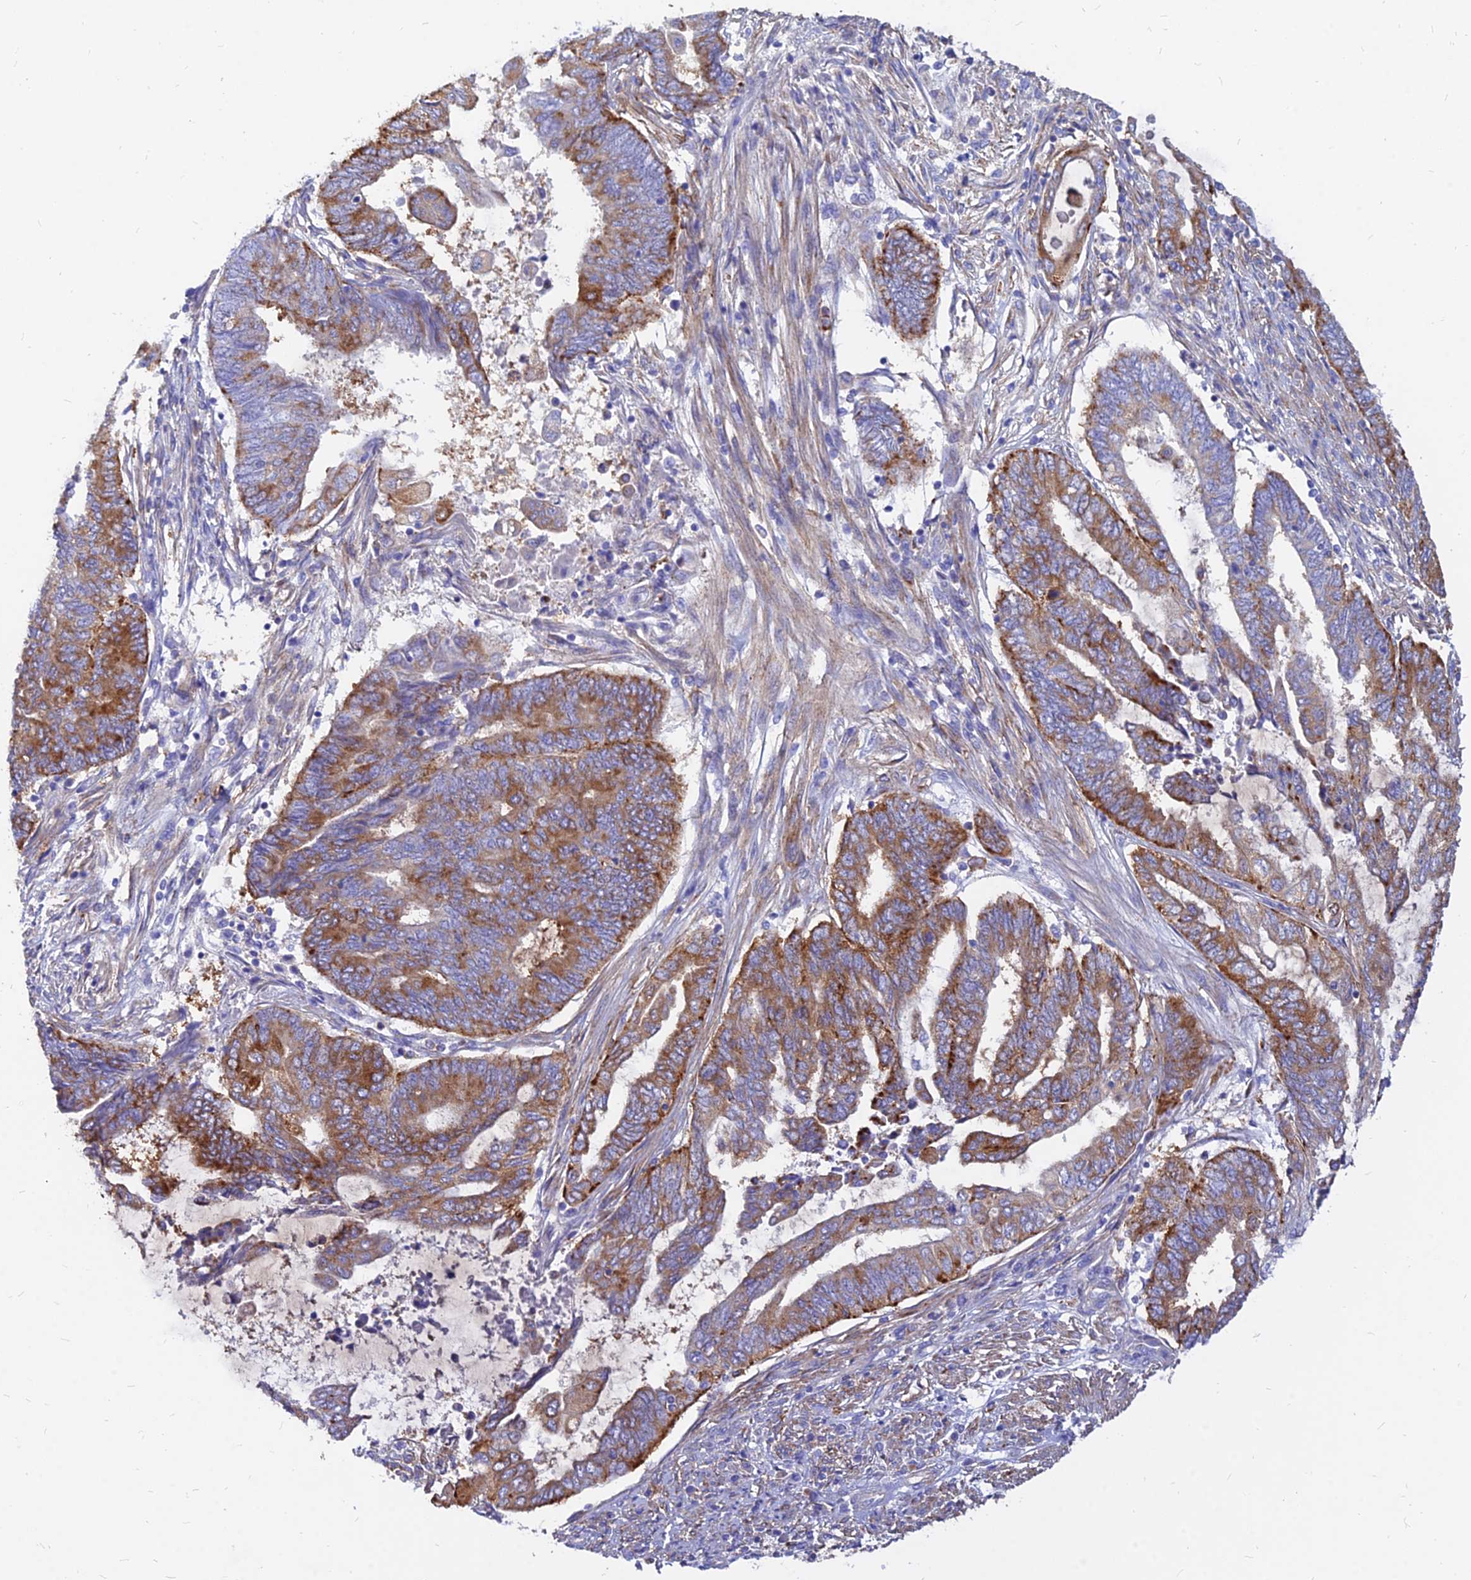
{"staining": {"intensity": "strong", "quantity": ">75%", "location": "cytoplasmic/membranous"}, "tissue": "endometrial cancer", "cell_type": "Tumor cells", "image_type": "cancer", "snomed": [{"axis": "morphology", "description": "Adenocarcinoma, NOS"}, {"axis": "topography", "description": "Uterus"}, {"axis": "topography", "description": "Endometrium"}], "caption": "Immunohistochemistry (IHC) staining of adenocarcinoma (endometrial), which displays high levels of strong cytoplasmic/membranous staining in approximately >75% of tumor cells indicating strong cytoplasmic/membranous protein expression. The staining was performed using DAB (brown) for protein detection and nuclei were counterstained in hematoxylin (blue).", "gene": "AGTRAP", "patient": {"sex": "female", "age": 70}}